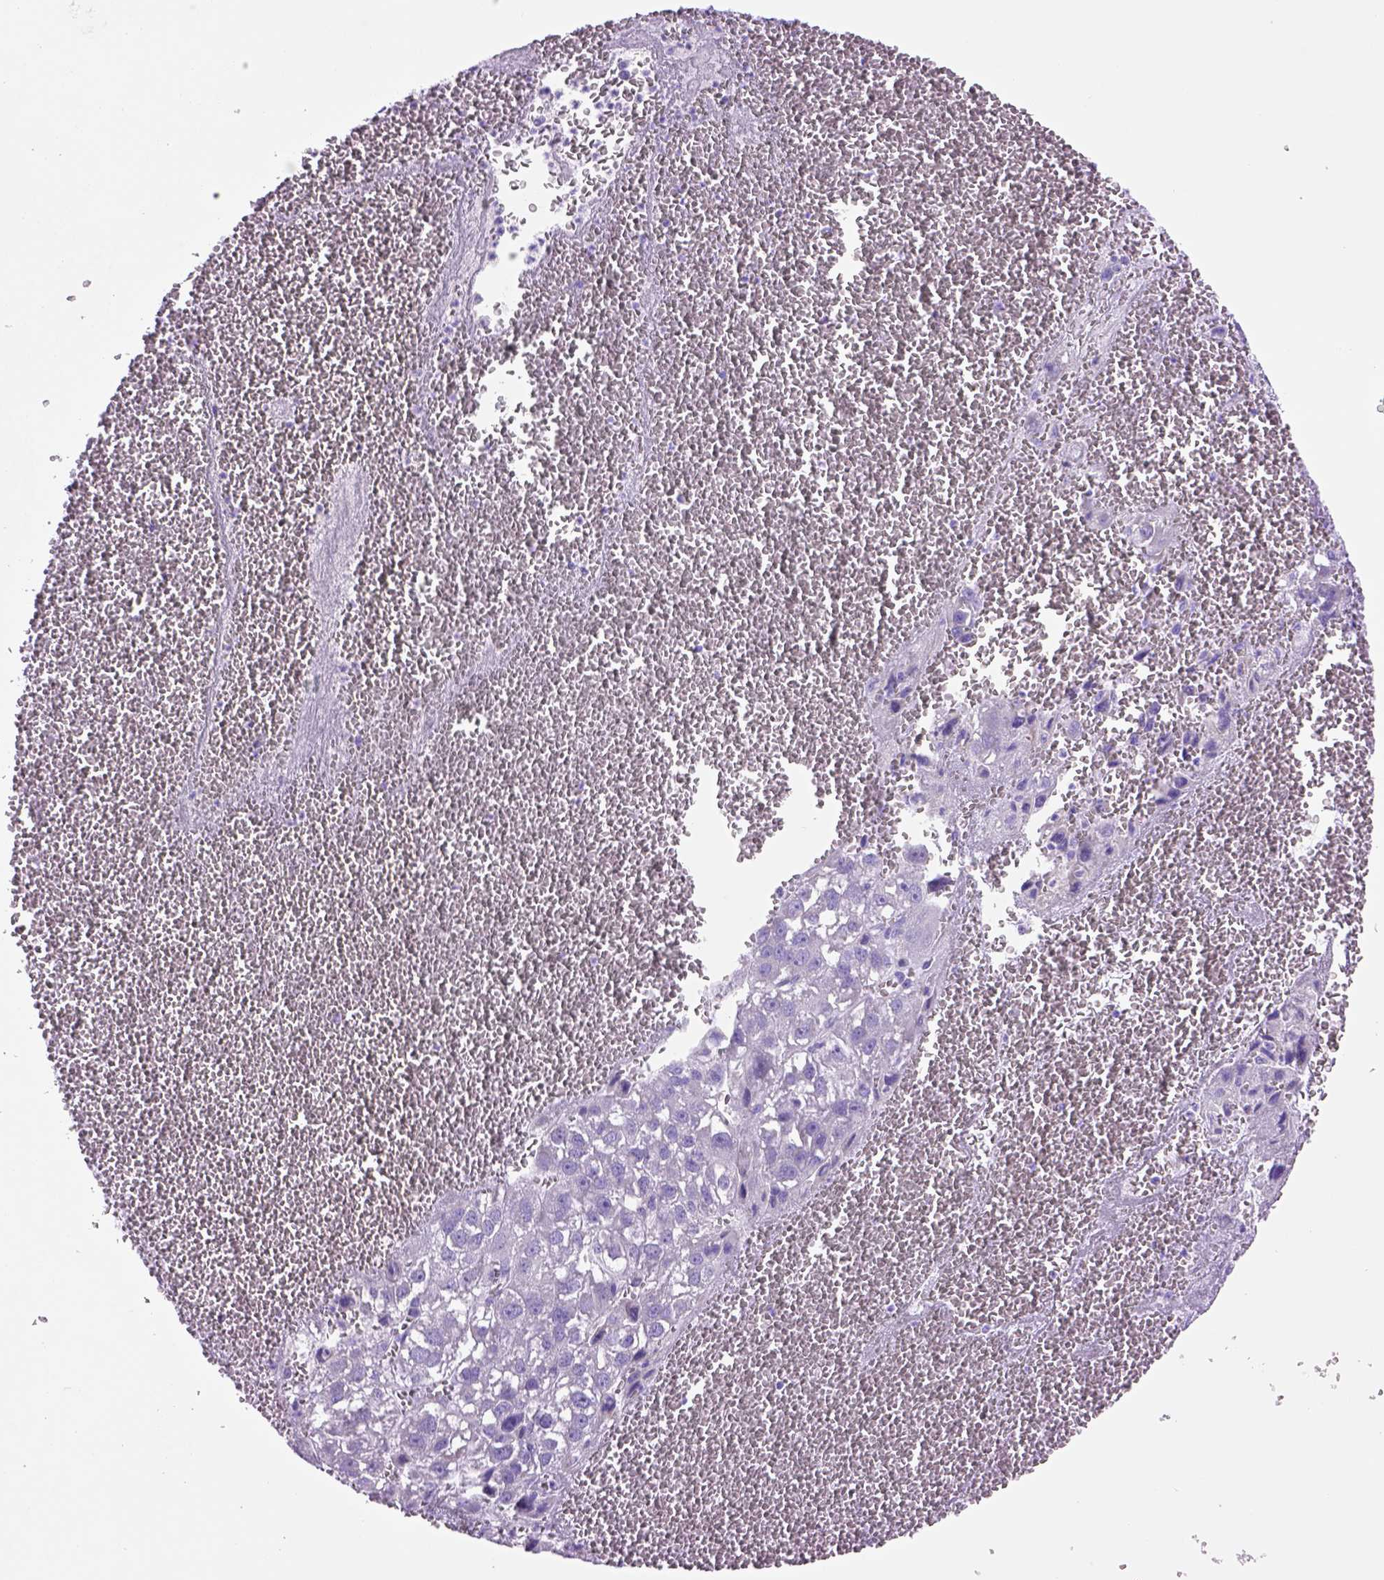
{"staining": {"intensity": "negative", "quantity": "none", "location": "none"}, "tissue": "liver cancer", "cell_type": "Tumor cells", "image_type": "cancer", "snomed": [{"axis": "morphology", "description": "Carcinoma, Hepatocellular, NOS"}, {"axis": "topography", "description": "Liver"}], "caption": "Immunohistochemistry image of liver hepatocellular carcinoma stained for a protein (brown), which shows no positivity in tumor cells.", "gene": "HHIPL2", "patient": {"sex": "female", "age": 70}}